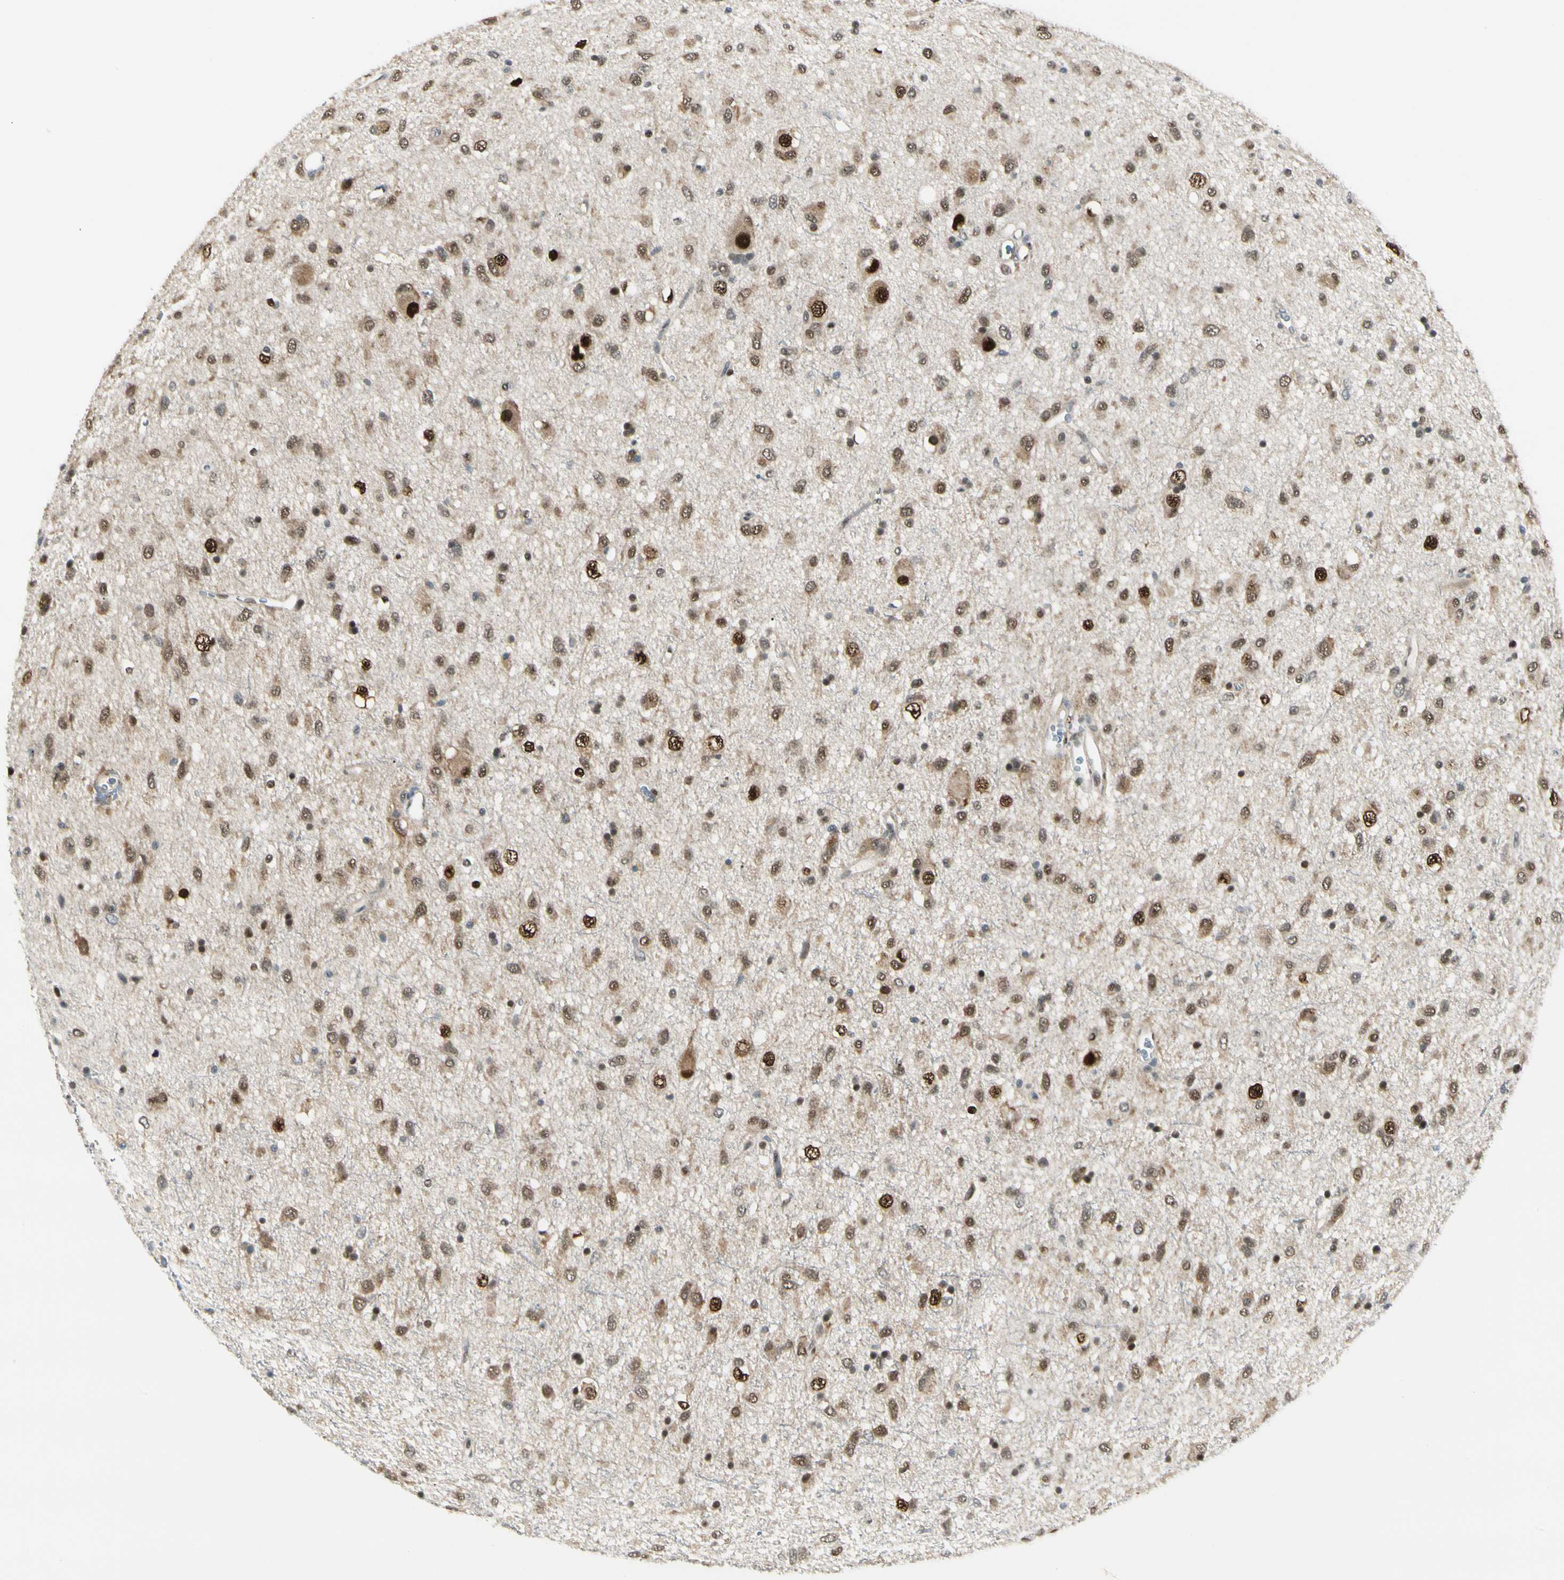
{"staining": {"intensity": "strong", "quantity": ">75%", "location": "cytoplasmic/membranous,nuclear"}, "tissue": "glioma", "cell_type": "Tumor cells", "image_type": "cancer", "snomed": [{"axis": "morphology", "description": "Glioma, malignant, Low grade"}, {"axis": "topography", "description": "Brain"}], "caption": "Human malignant low-grade glioma stained with a protein marker displays strong staining in tumor cells.", "gene": "ATXN1", "patient": {"sex": "male", "age": 77}}